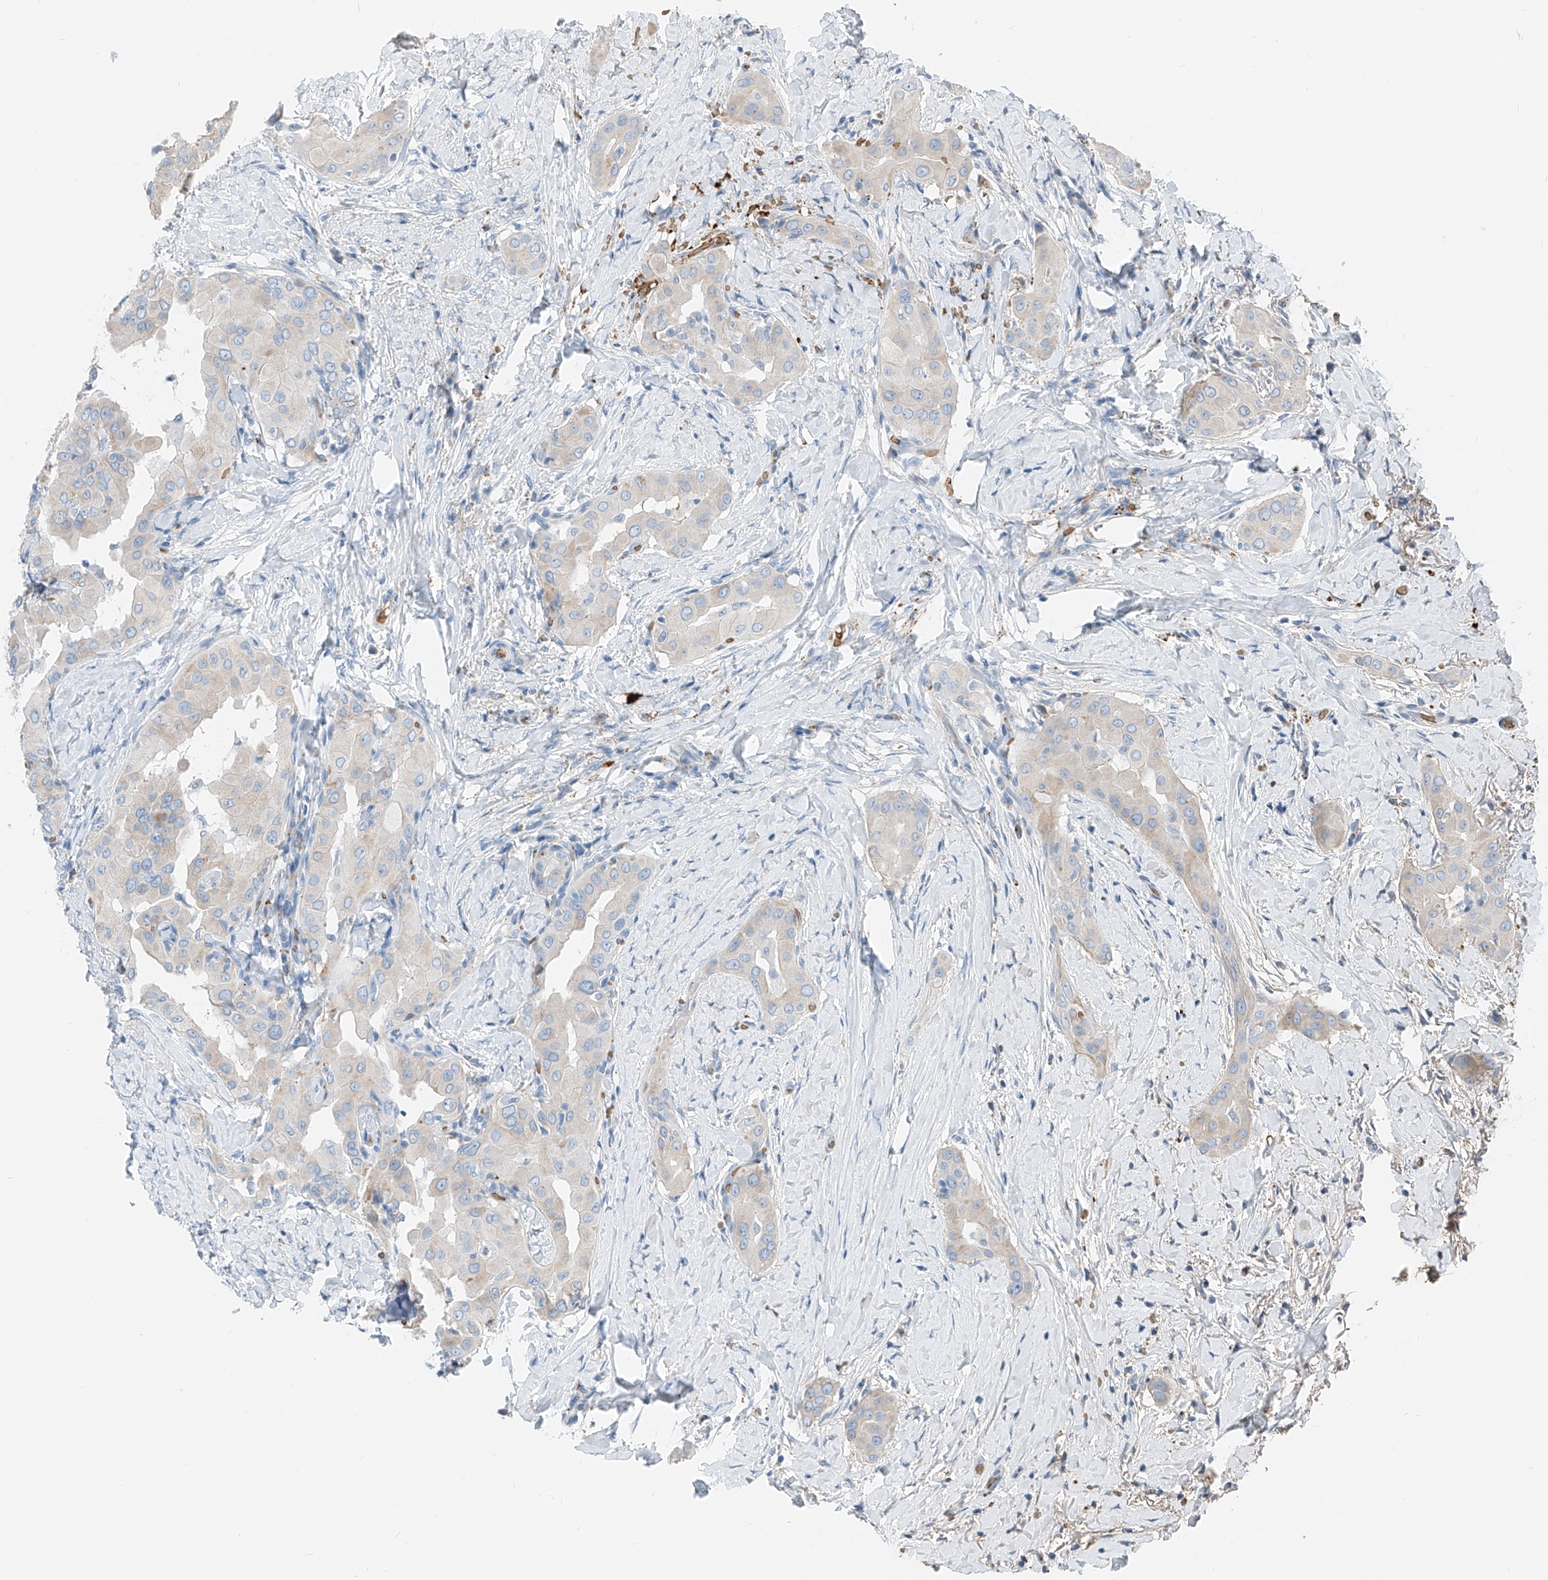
{"staining": {"intensity": "negative", "quantity": "none", "location": "none"}, "tissue": "thyroid cancer", "cell_type": "Tumor cells", "image_type": "cancer", "snomed": [{"axis": "morphology", "description": "Papillary adenocarcinoma, NOS"}, {"axis": "topography", "description": "Thyroid gland"}], "caption": "This is a image of IHC staining of thyroid cancer, which shows no expression in tumor cells.", "gene": "PRSS23", "patient": {"sex": "male", "age": 33}}